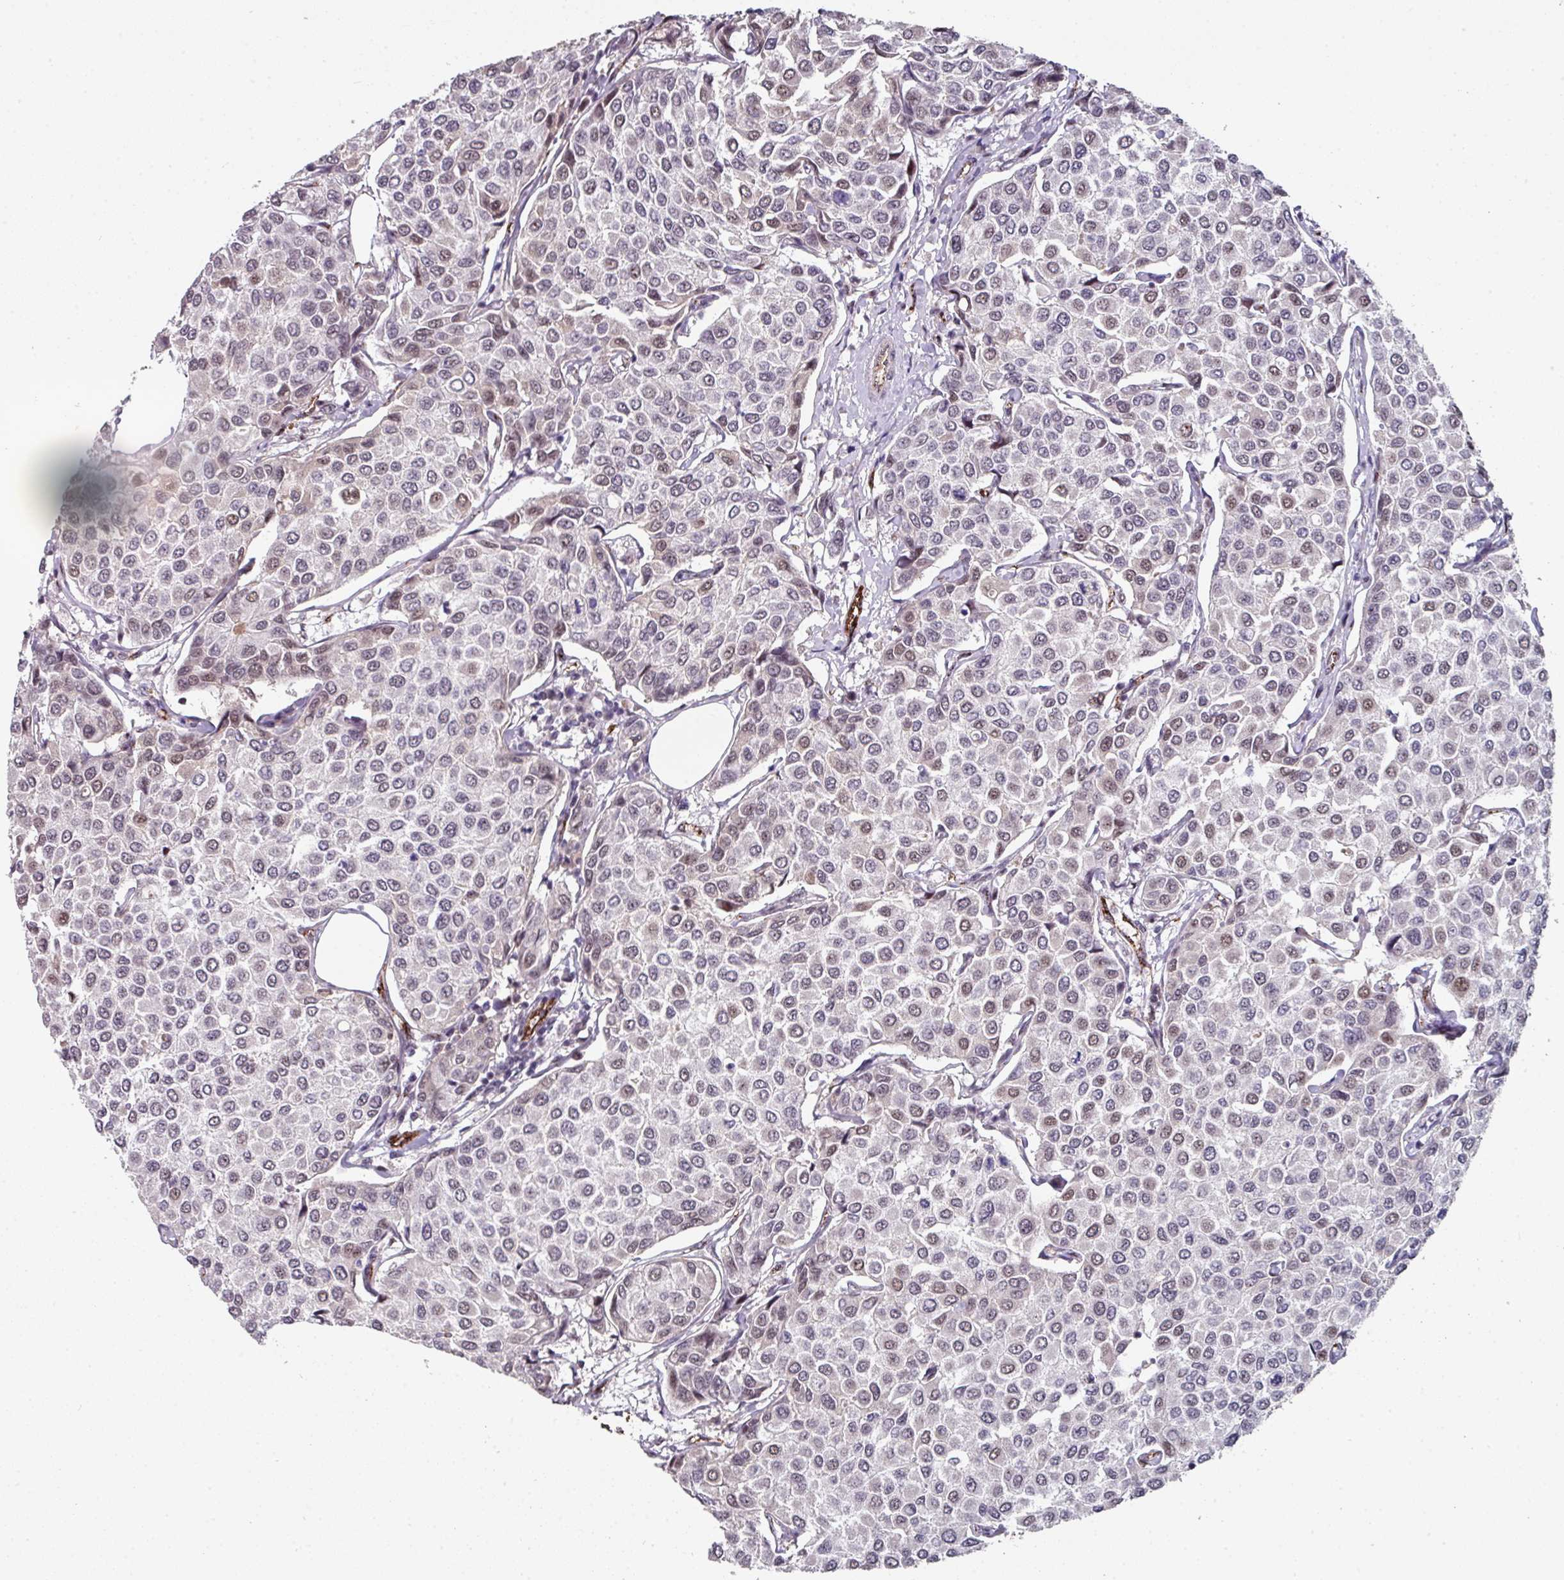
{"staining": {"intensity": "moderate", "quantity": "<25%", "location": "nuclear"}, "tissue": "breast cancer", "cell_type": "Tumor cells", "image_type": "cancer", "snomed": [{"axis": "morphology", "description": "Duct carcinoma"}, {"axis": "topography", "description": "Breast"}], "caption": "A photomicrograph of human breast cancer (invasive ductal carcinoma) stained for a protein shows moderate nuclear brown staining in tumor cells.", "gene": "SIDT2", "patient": {"sex": "female", "age": 55}}